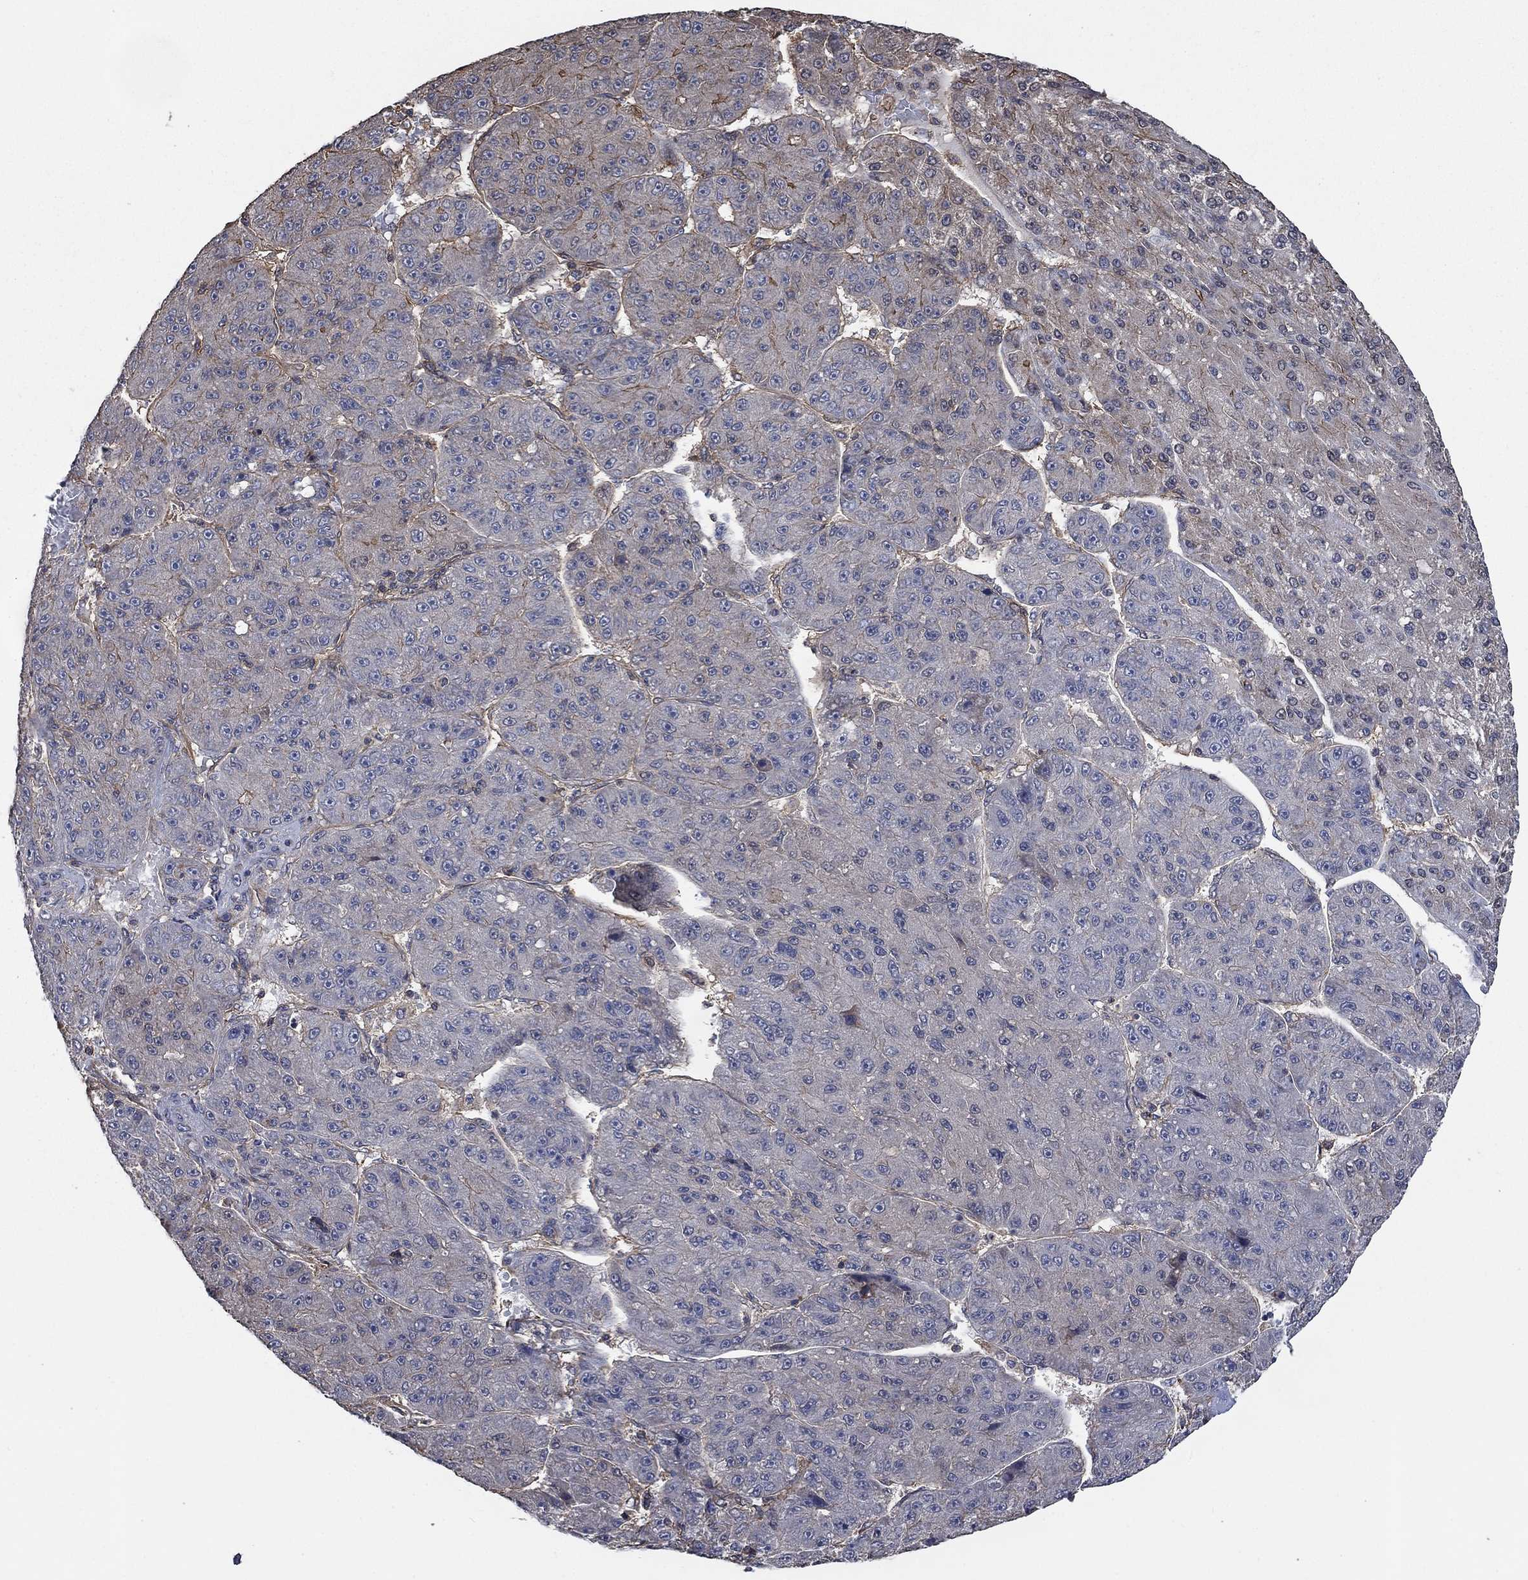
{"staining": {"intensity": "negative", "quantity": "none", "location": "none"}, "tissue": "liver cancer", "cell_type": "Tumor cells", "image_type": "cancer", "snomed": [{"axis": "morphology", "description": "Carcinoma, Hepatocellular, NOS"}, {"axis": "topography", "description": "Liver"}], "caption": "This is a micrograph of IHC staining of liver cancer, which shows no staining in tumor cells.", "gene": "PDE3A", "patient": {"sex": "male", "age": 67}}